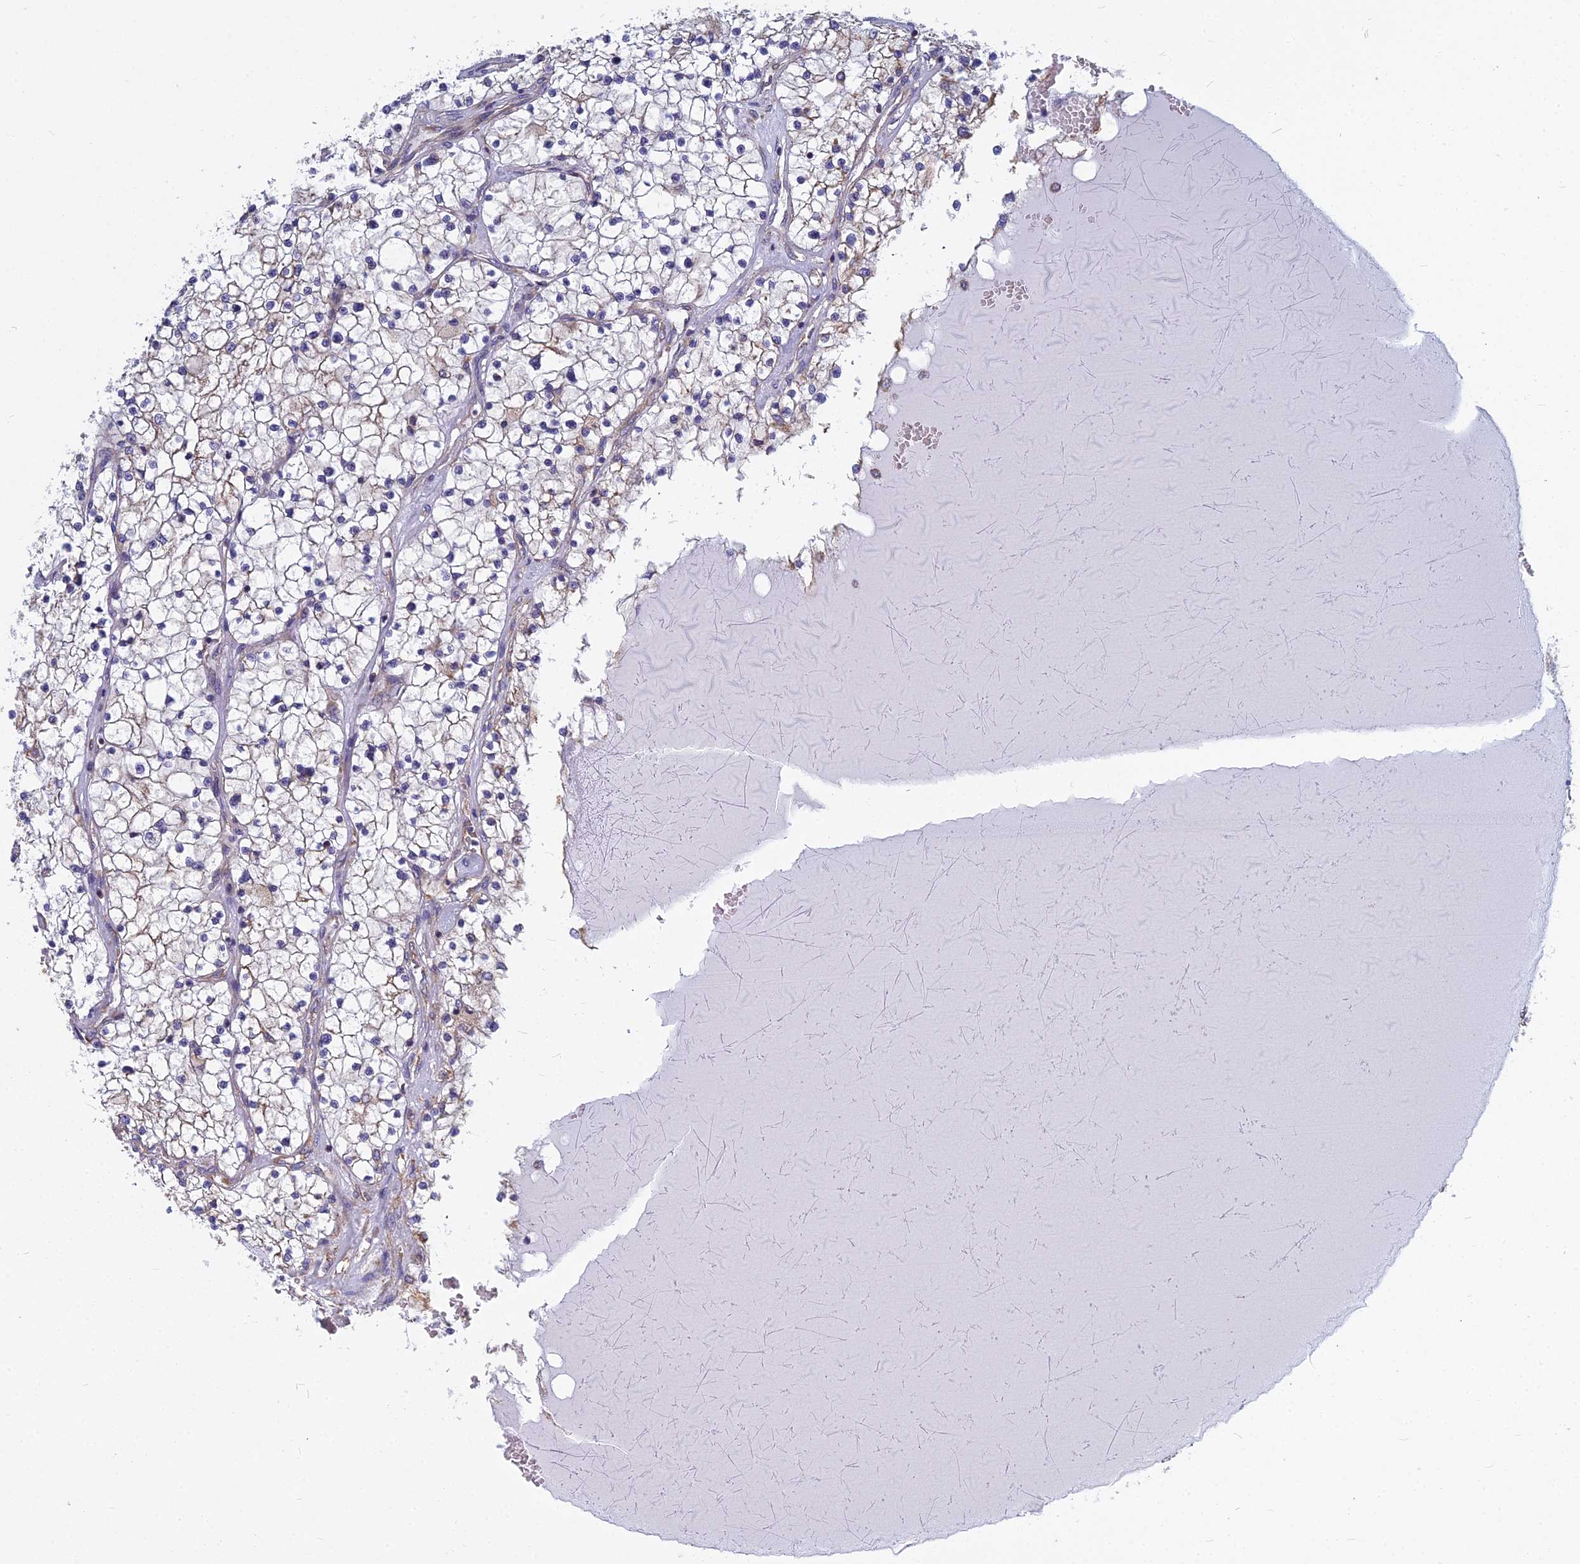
{"staining": {"intensity": "weak", "quantity": "<25%", "location": "cytoplasmic/membranous"}, "tissue": "renal cancer", "cell_type": "Tumor cells", "image_type": "cancer", "snomed": [{"axis": "morphology", "description": "Normal tissue, NOS"}, {"axis": "morphology", "description": "Adenocarcinoma, NOS"}, {"axis": "topography", "description": "Kidney"}], "caption": "DAB immunohistochemical staining of human renal cancer shows no significant staining in tumor cells.", "gene": "KIAA1143", "patient": {"sex": "male", "age": 68}}